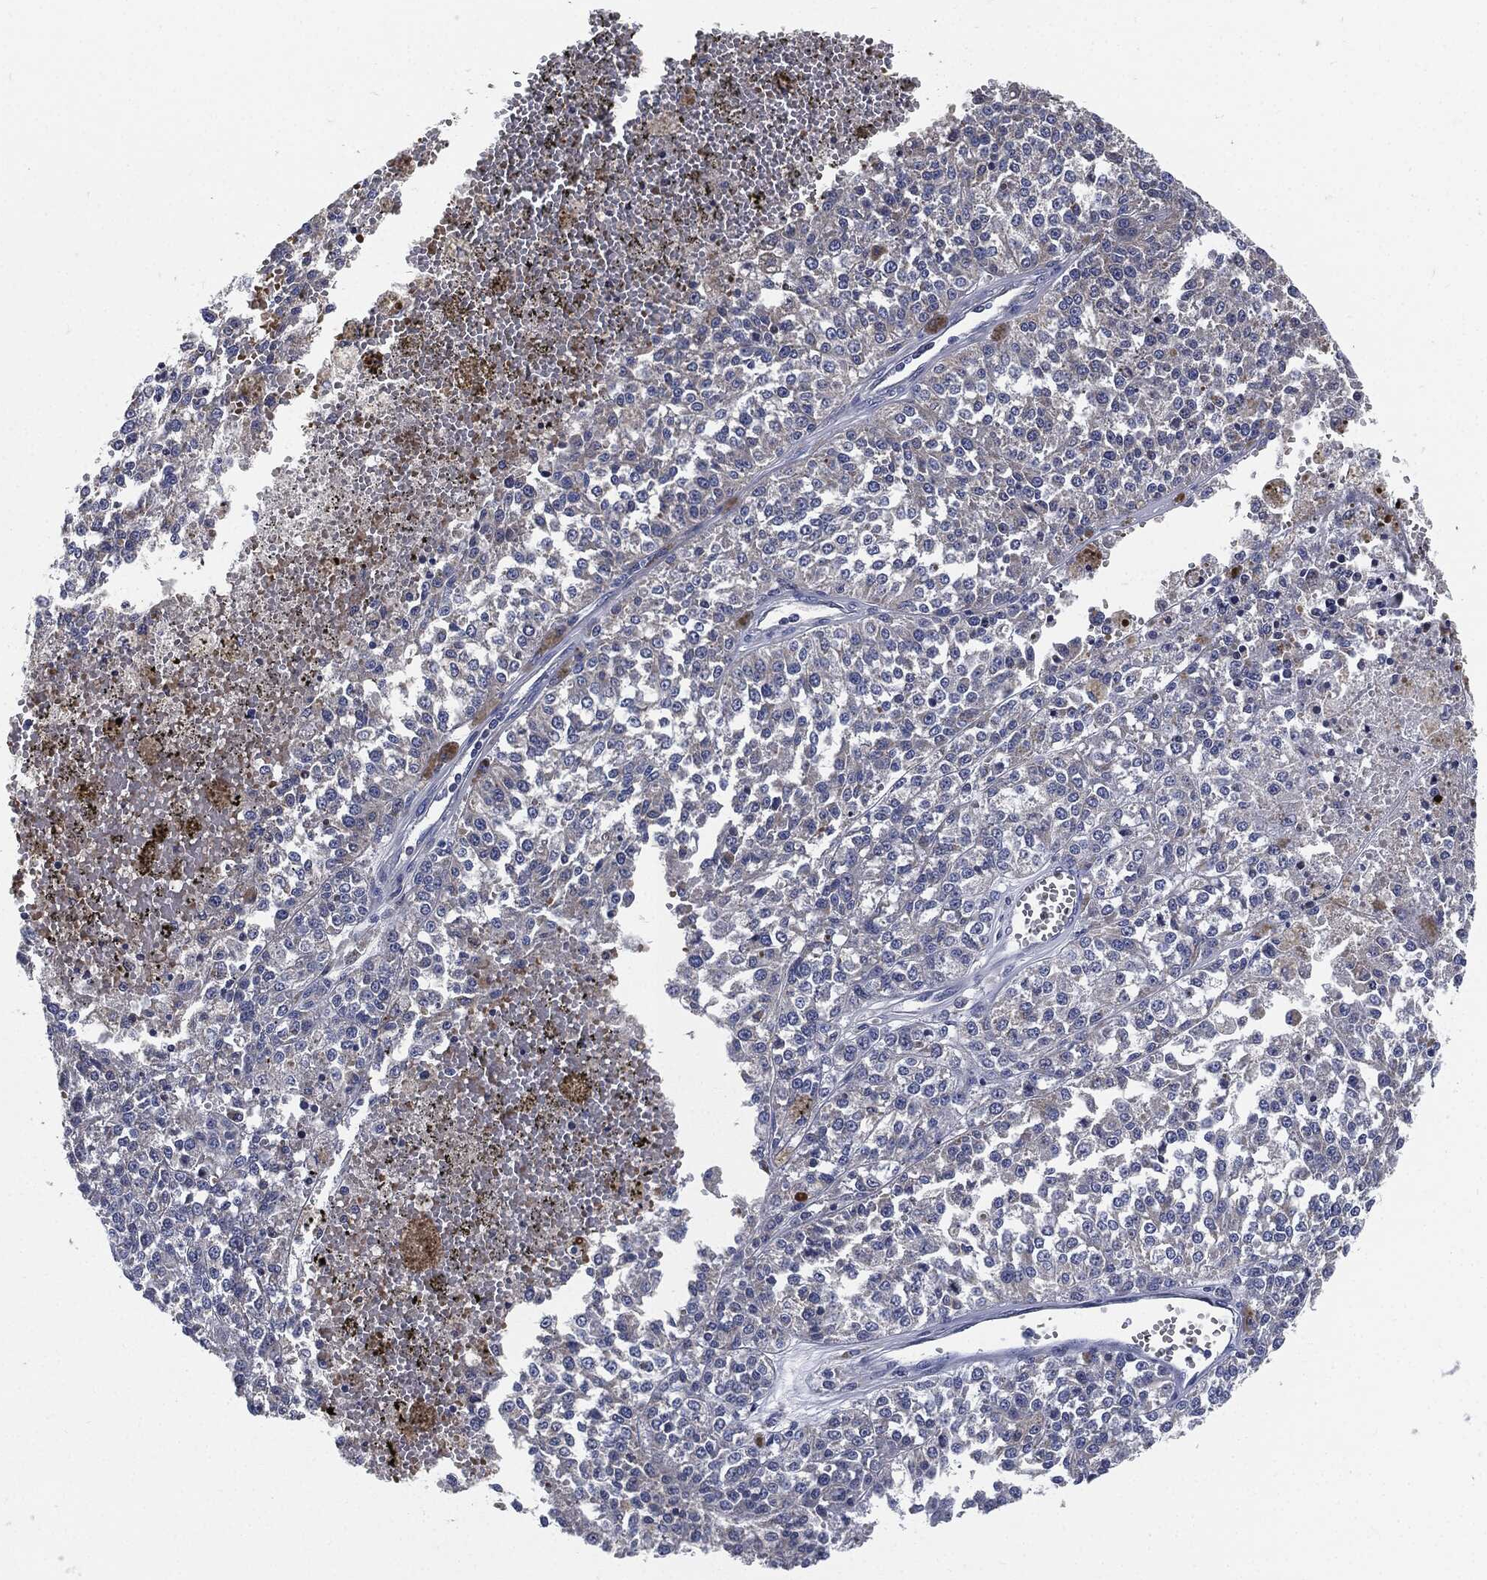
{"staining": {"intensity": "negative", "quantity": "none", "location": "none"}, "tissue": "melanoma", "cell_type": "Tumor cells", "image_type": "cancer", "snomed": [{"axis": "morphology", "description": "Malignant melanoma, Metastatic site"}, {"axis": "topography", "description": "Lymph node"}], "caption": "Immunohistochemistry (IHC) image of neoplastic tissue: human malignant melanoma (metastatic site) stained with DAB reveals no significant protein staining in tumor cells.", "gene": "SIGLEC9", "patient": {"sex": "female", "age": 64}}